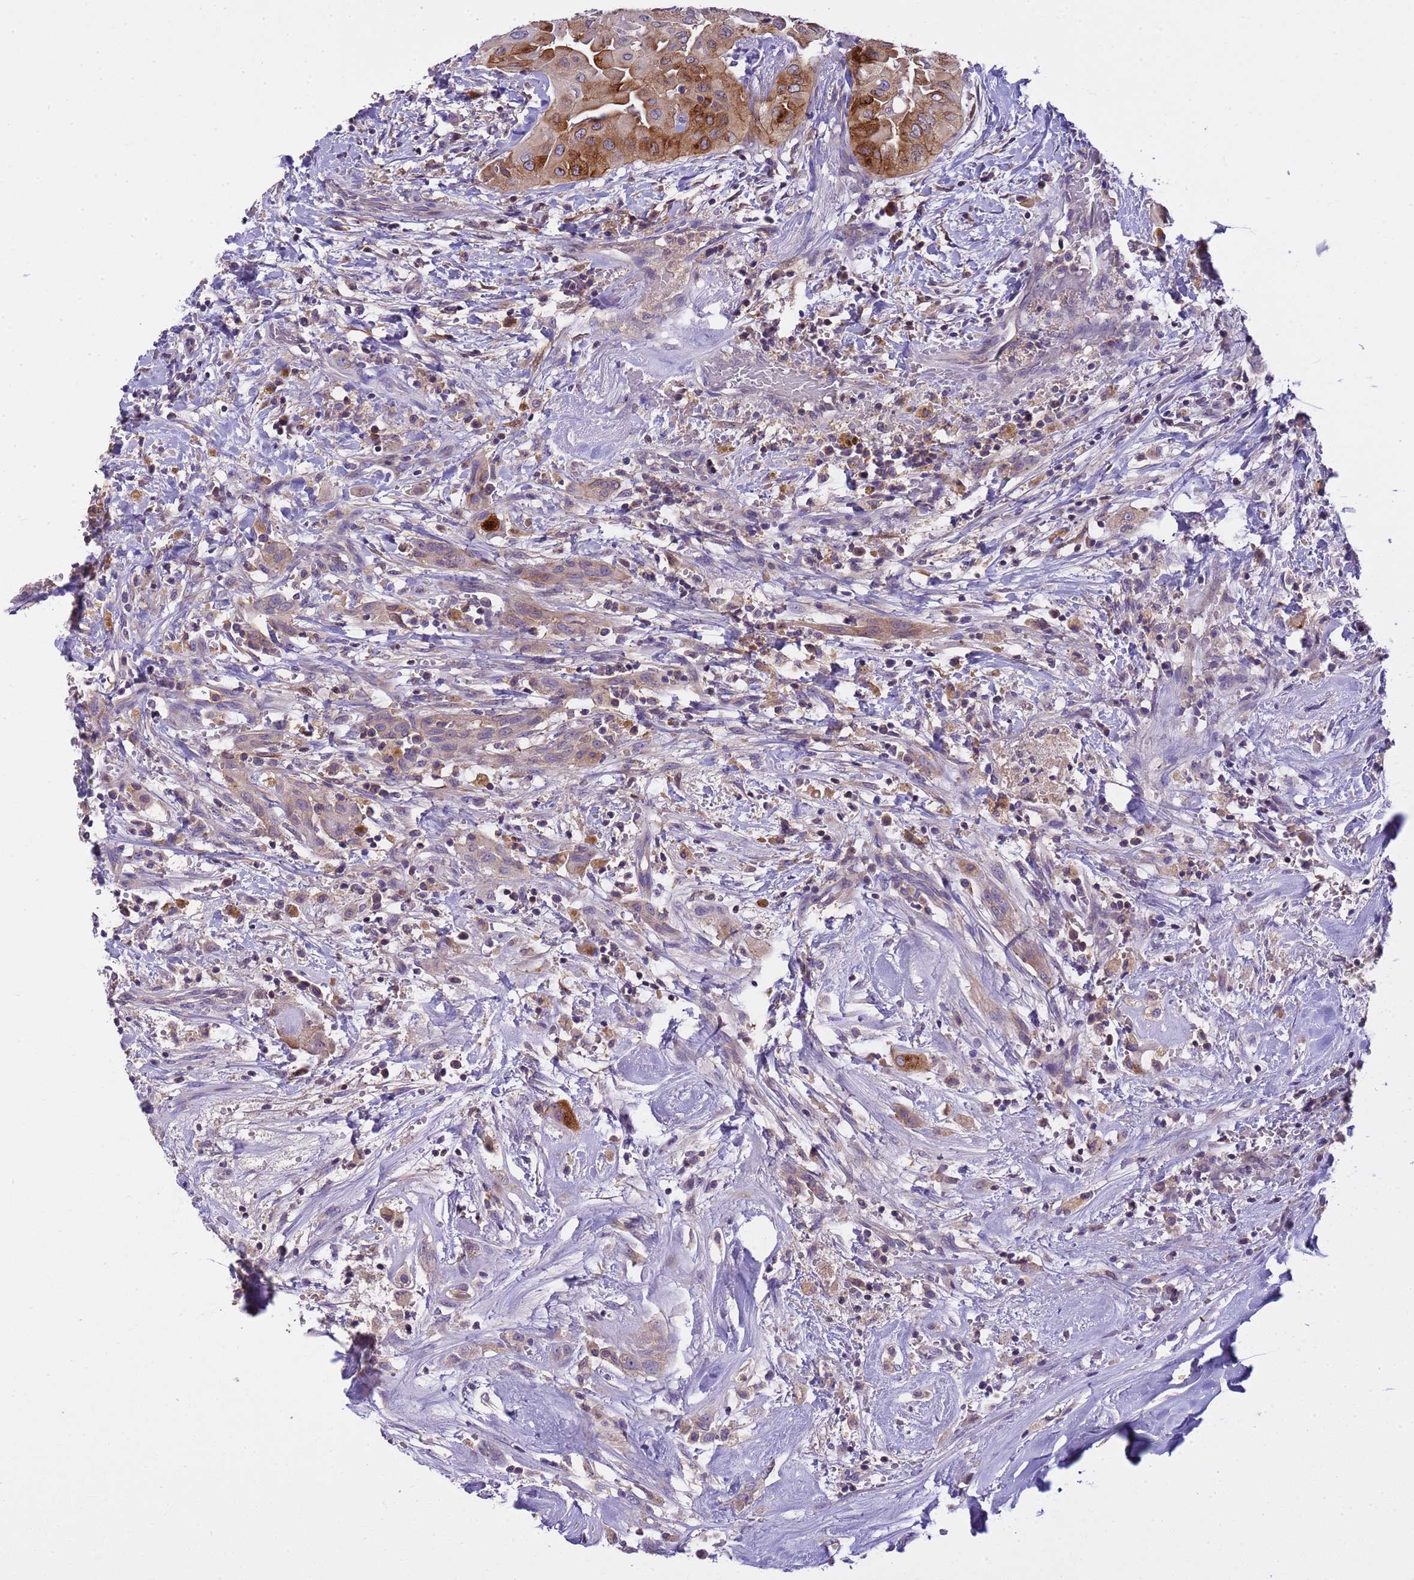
{"staining": {"intensity": "moderate", "quantity": ">75%", "location": "cytoplasmic/membranous"}, "tissue": "thyroid cancer", "cell_type": "Tumor cells", "image_type": "cancer", "snomed": [{"axis": "morphology", "description": "Papillary adenocarcinoma, NOS"}, {"axis": "topography", "description": "Thyroid gland"}], "caption": "Papillary adenocarcinoma (thyroid) was stained to show a protein in brown. There is medium levels of moderate cytoplasmic/membranous positivity in approximately >75% of tumor cells. Nuclei are stained in blue.", "gene": "PLCXD3", "patient": {"sex": "female", "age": 59}}